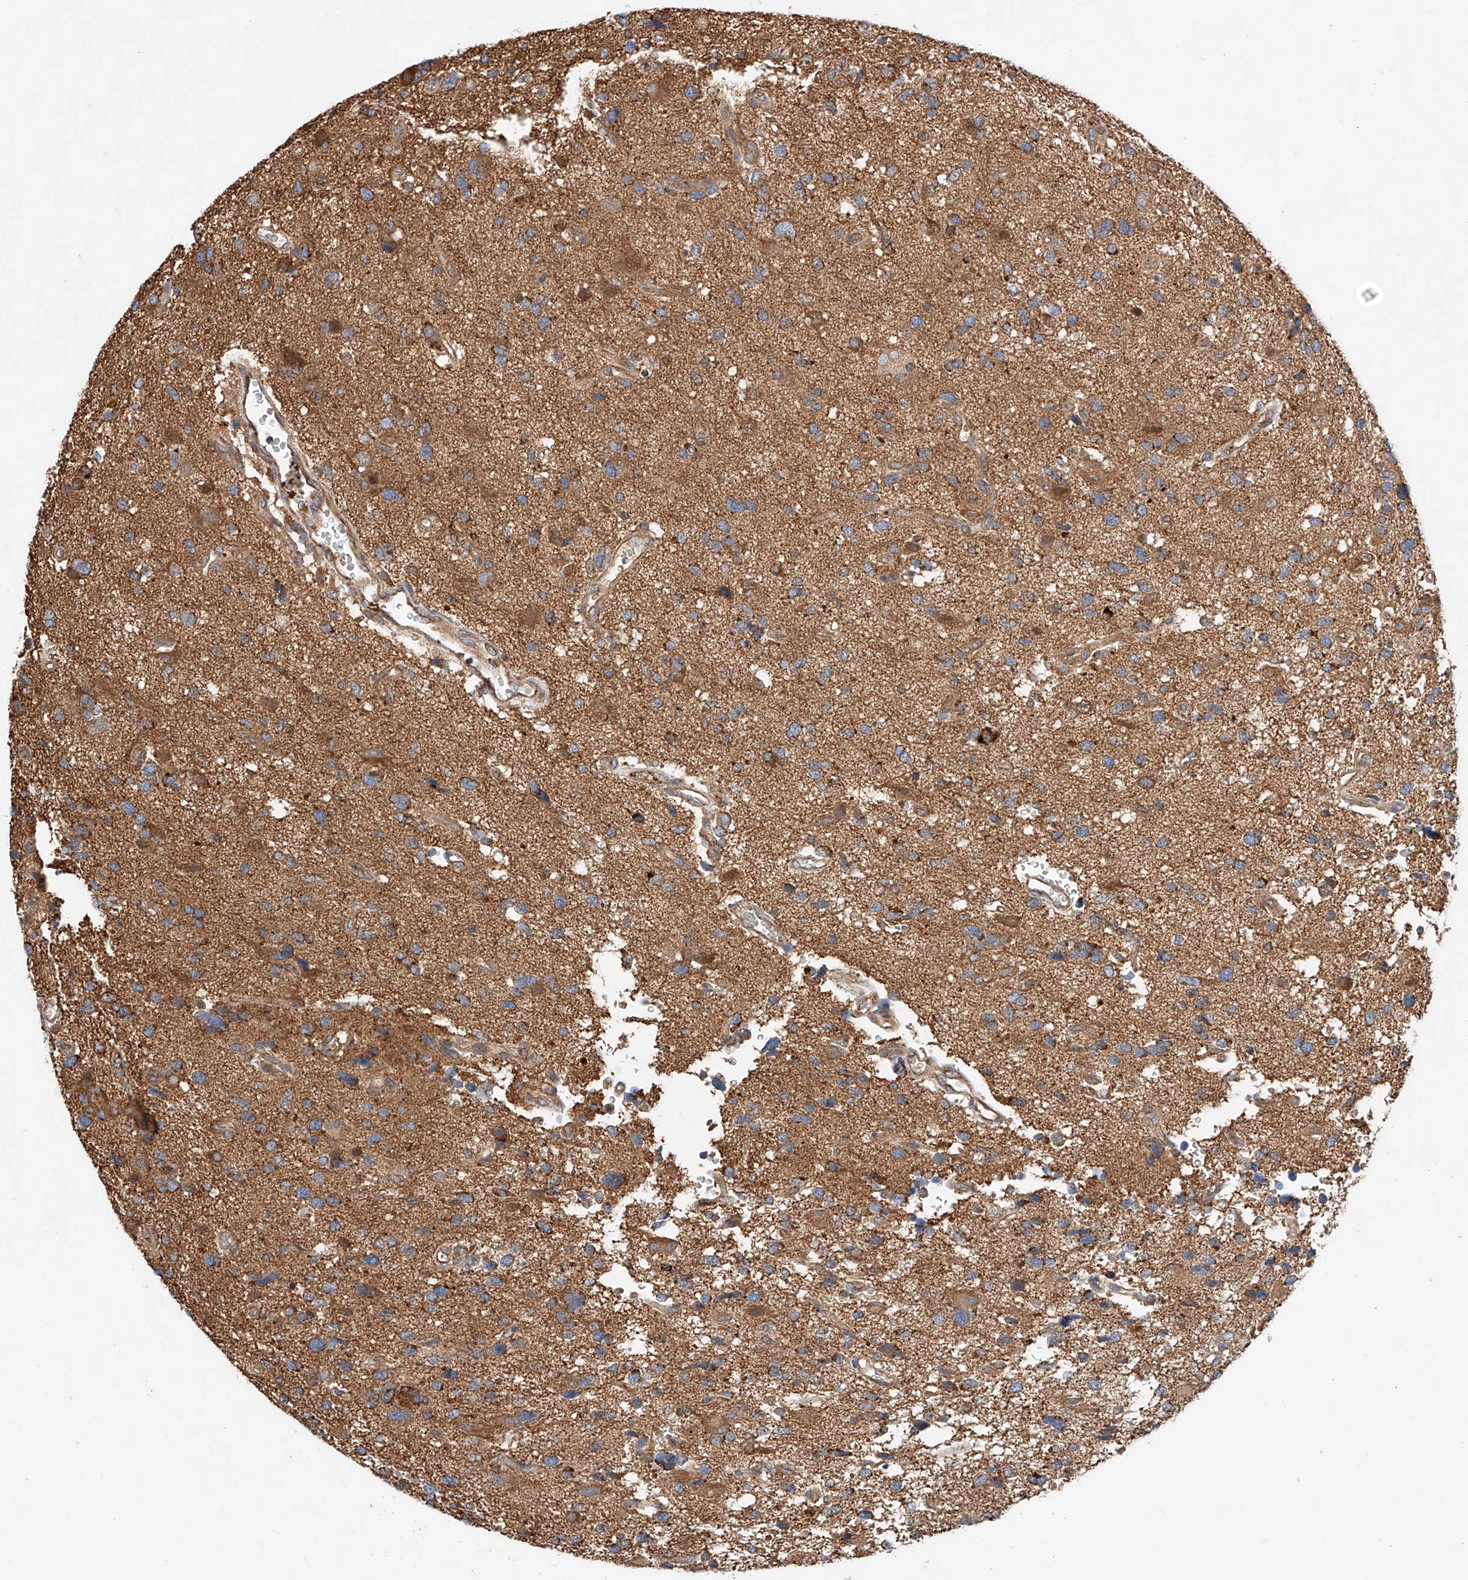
{"staining": {"intensity": "moderate", "quantity": "25%-75%", "location": "cytoplasmic/membranous"}, "tissue": "glioma", "cell_type": "Tumor cells", "image_type": "cancer", "snomed": [{"axis": "morphology", "description": "Glioma, malignant, High grade"}, {"axis": "topography", "description": "Brain"}], "caption": "A medium amount of moderate cytoplasmic/membranous positivity is present in approximately 25%-75% of tumor cells in malignant high-grade glioma tissue.", "gene": "NR1D1", "patient": {"sex": "male", "age": 33}}